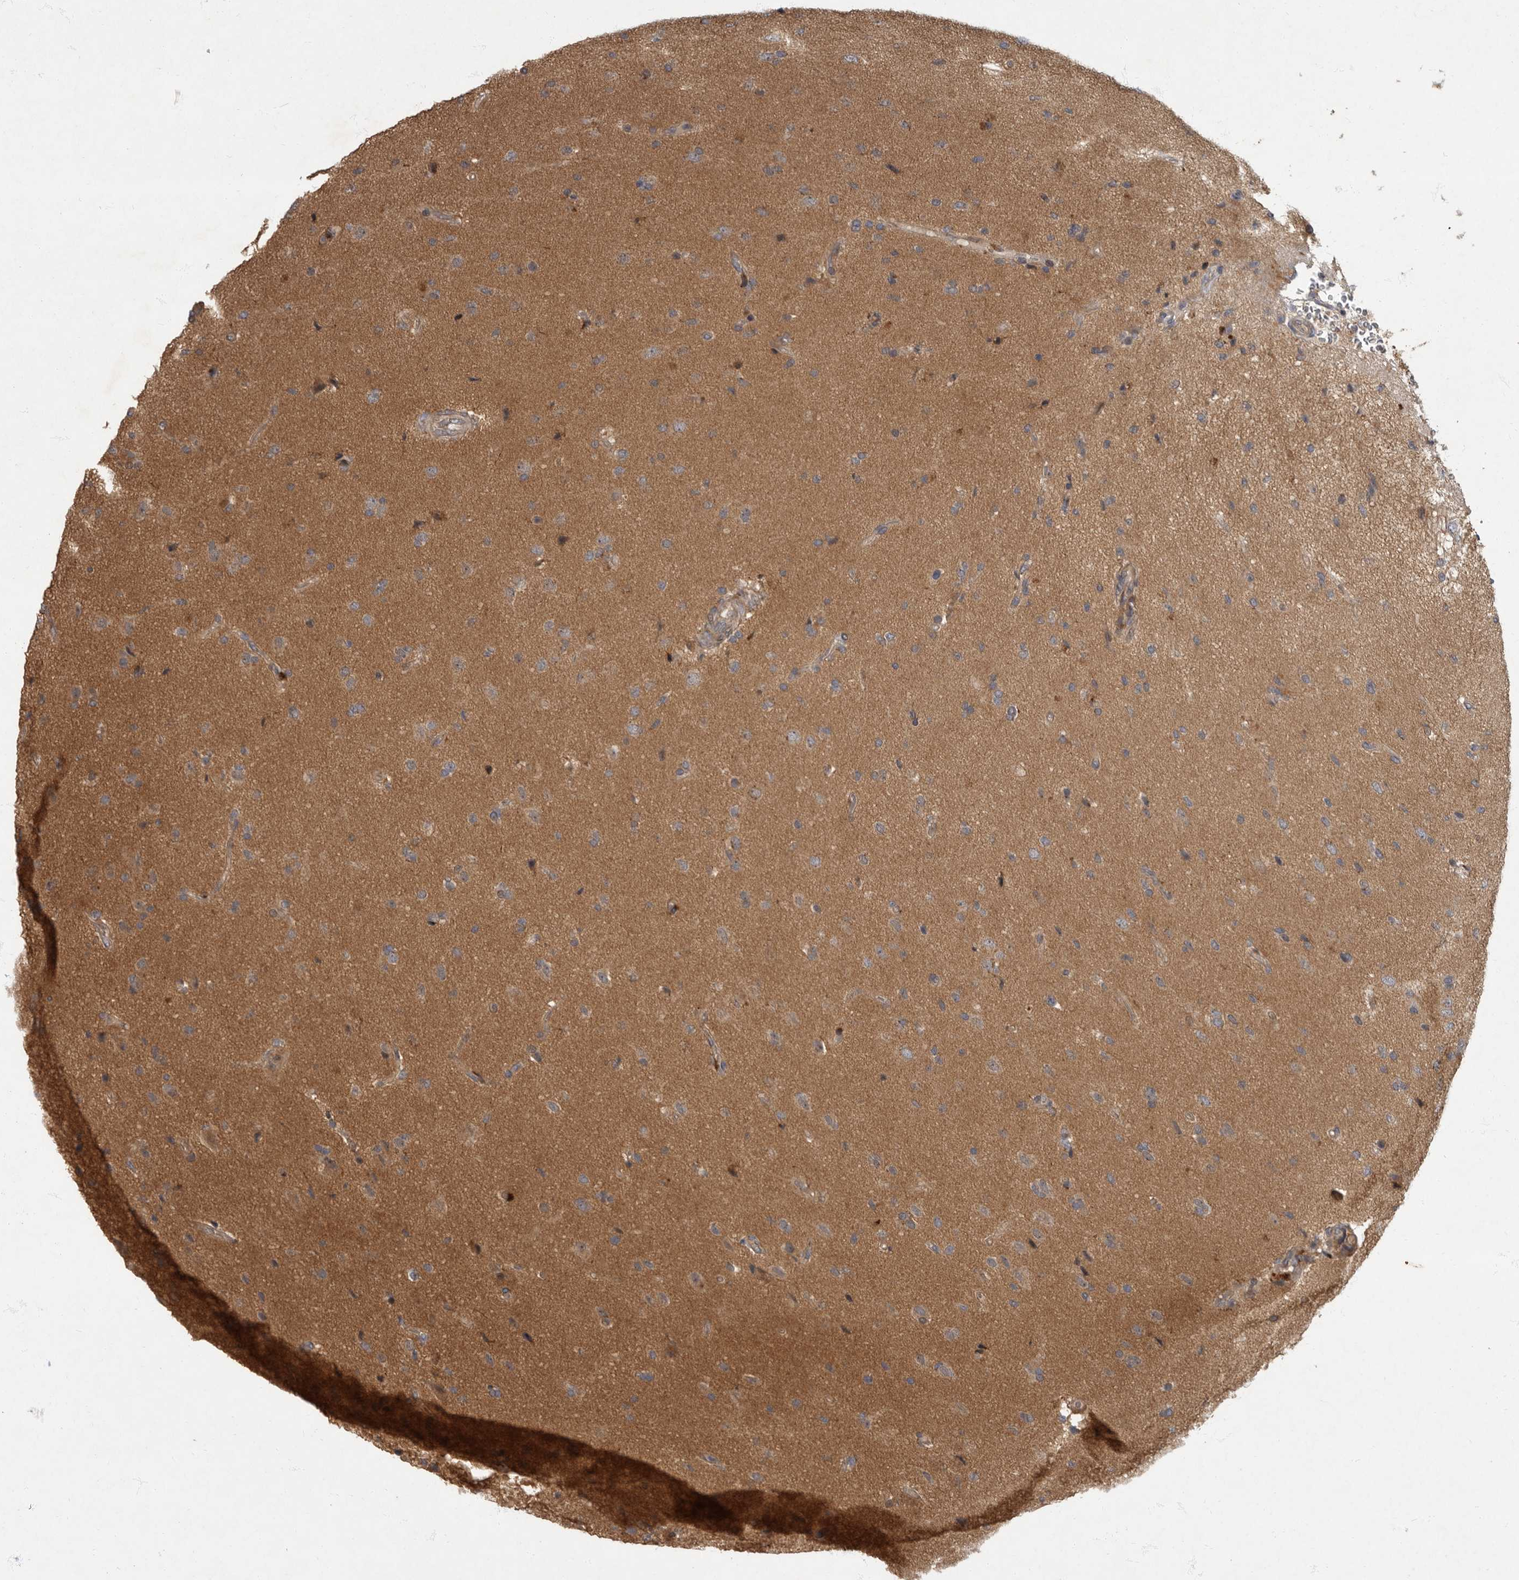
{"staining": {"intensity": "moderate", "quantity": "25%-75%", "location": "cytoplasmic/membranous"}, "tissue": "glioma", "cell_type": "Tumor cells", "image_type": "cancer", "snomed": [{"axis": "morphology", "description": "Glioma, malignant, High grade"}, {"axis": "topography", "description": "Brain"}], "caption": "Human glioma stained with a brown dye shows moderate cytoplasmic/membranous positive positivity in about 25%-75% of tumor cells.", "gene": "IQCK", "patient": {"sex": "male", "age": 72}}